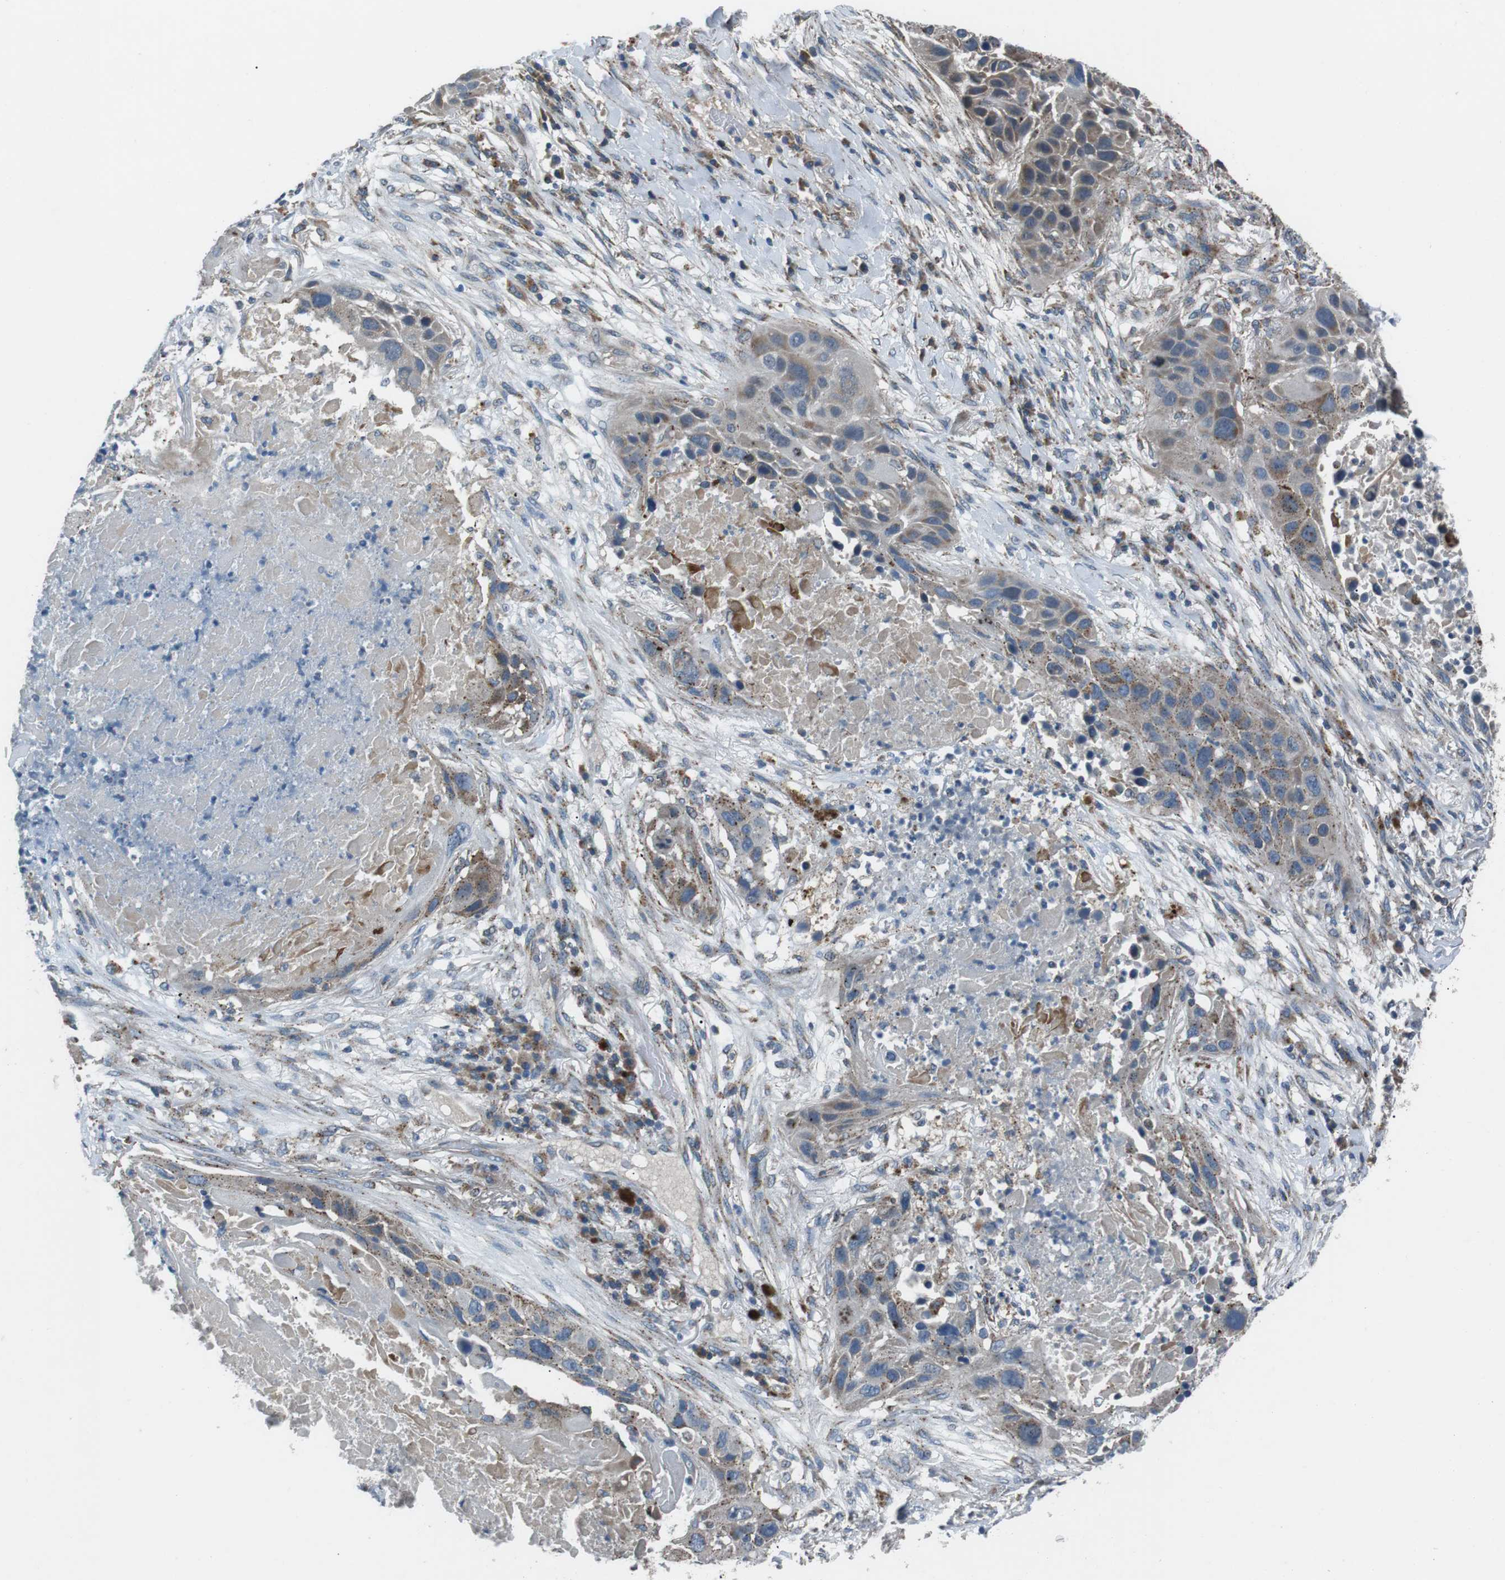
{"staining": {"intensity": "weak", "quantity": "25%-75%", "location": "cytoplasmic/membranous"}, "tissue": "lung cancer", "cell_type": "Tumor cells", "image_type": "cancer", "snomed": [{"axis": "morphology", "description": "Squamous cell carcinoma, NOS"}, {"axis": "topography", "description": "Lung"}], "caption": "There is low levels of weak cytoplasmic/membranous positivity in tumor cells of lung squamous cell carcinoma, as demonstrated by immunohistochemical staining (brown color).", "gene": "FAM3B", "patient": {"sex": "male", "age": 57}}